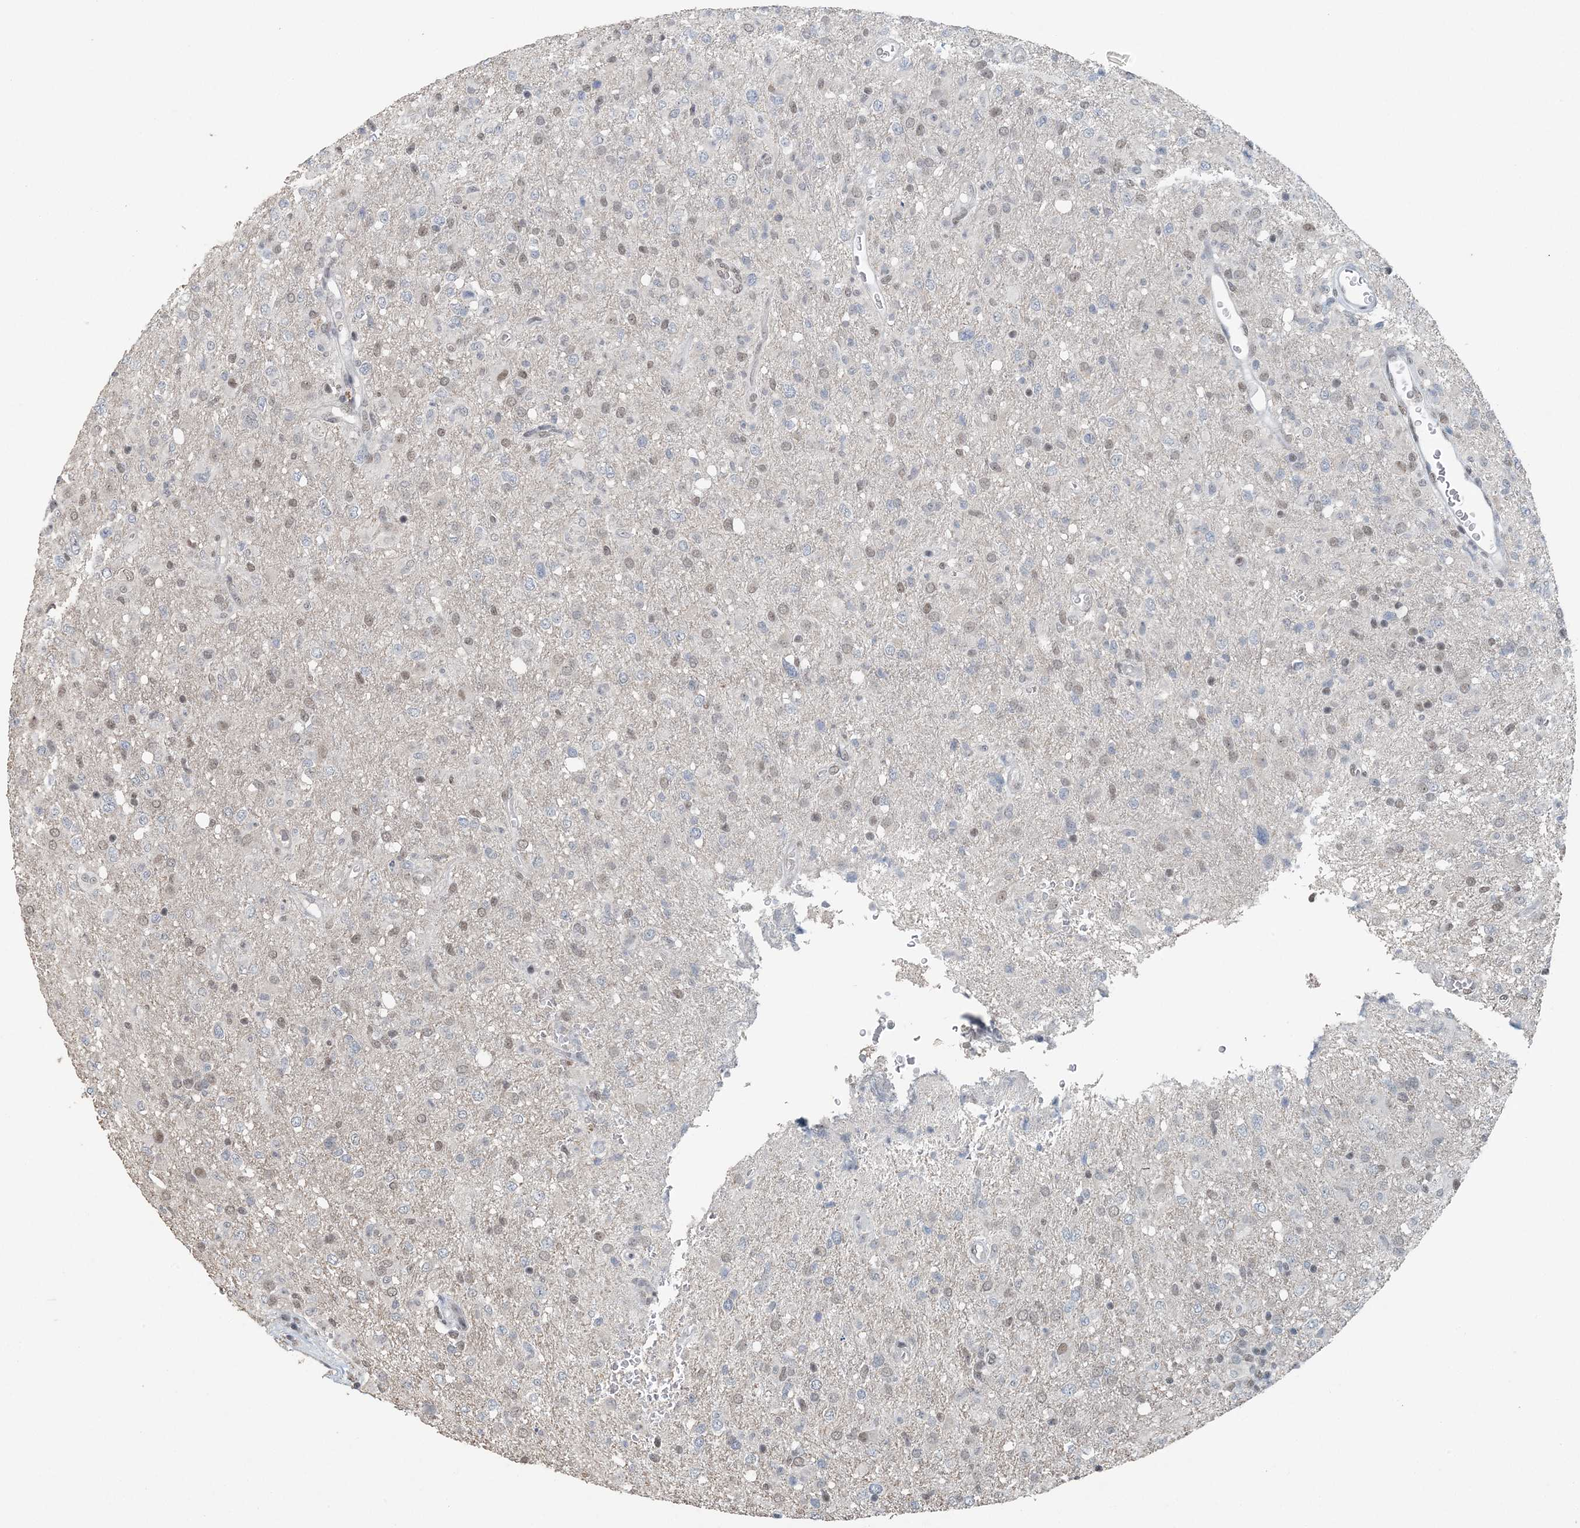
{"staining": {"intensity": "weak", "quantity": "<25%", "location": "nuclear"}, "tissue": "glioma", "cell_type": "Tumor cells", "image_type": "cancer", "snomed": [{"axis": "morphology", "description": "Glioma, malignant, High grade"}, {"axis": "topography", "description": "Brain"}], "caption": "Immunohistochemistry of glioma displays no staining in tumor cells.", "gene": "MBD2", "patient": {"sex": "female", "age": 57}}